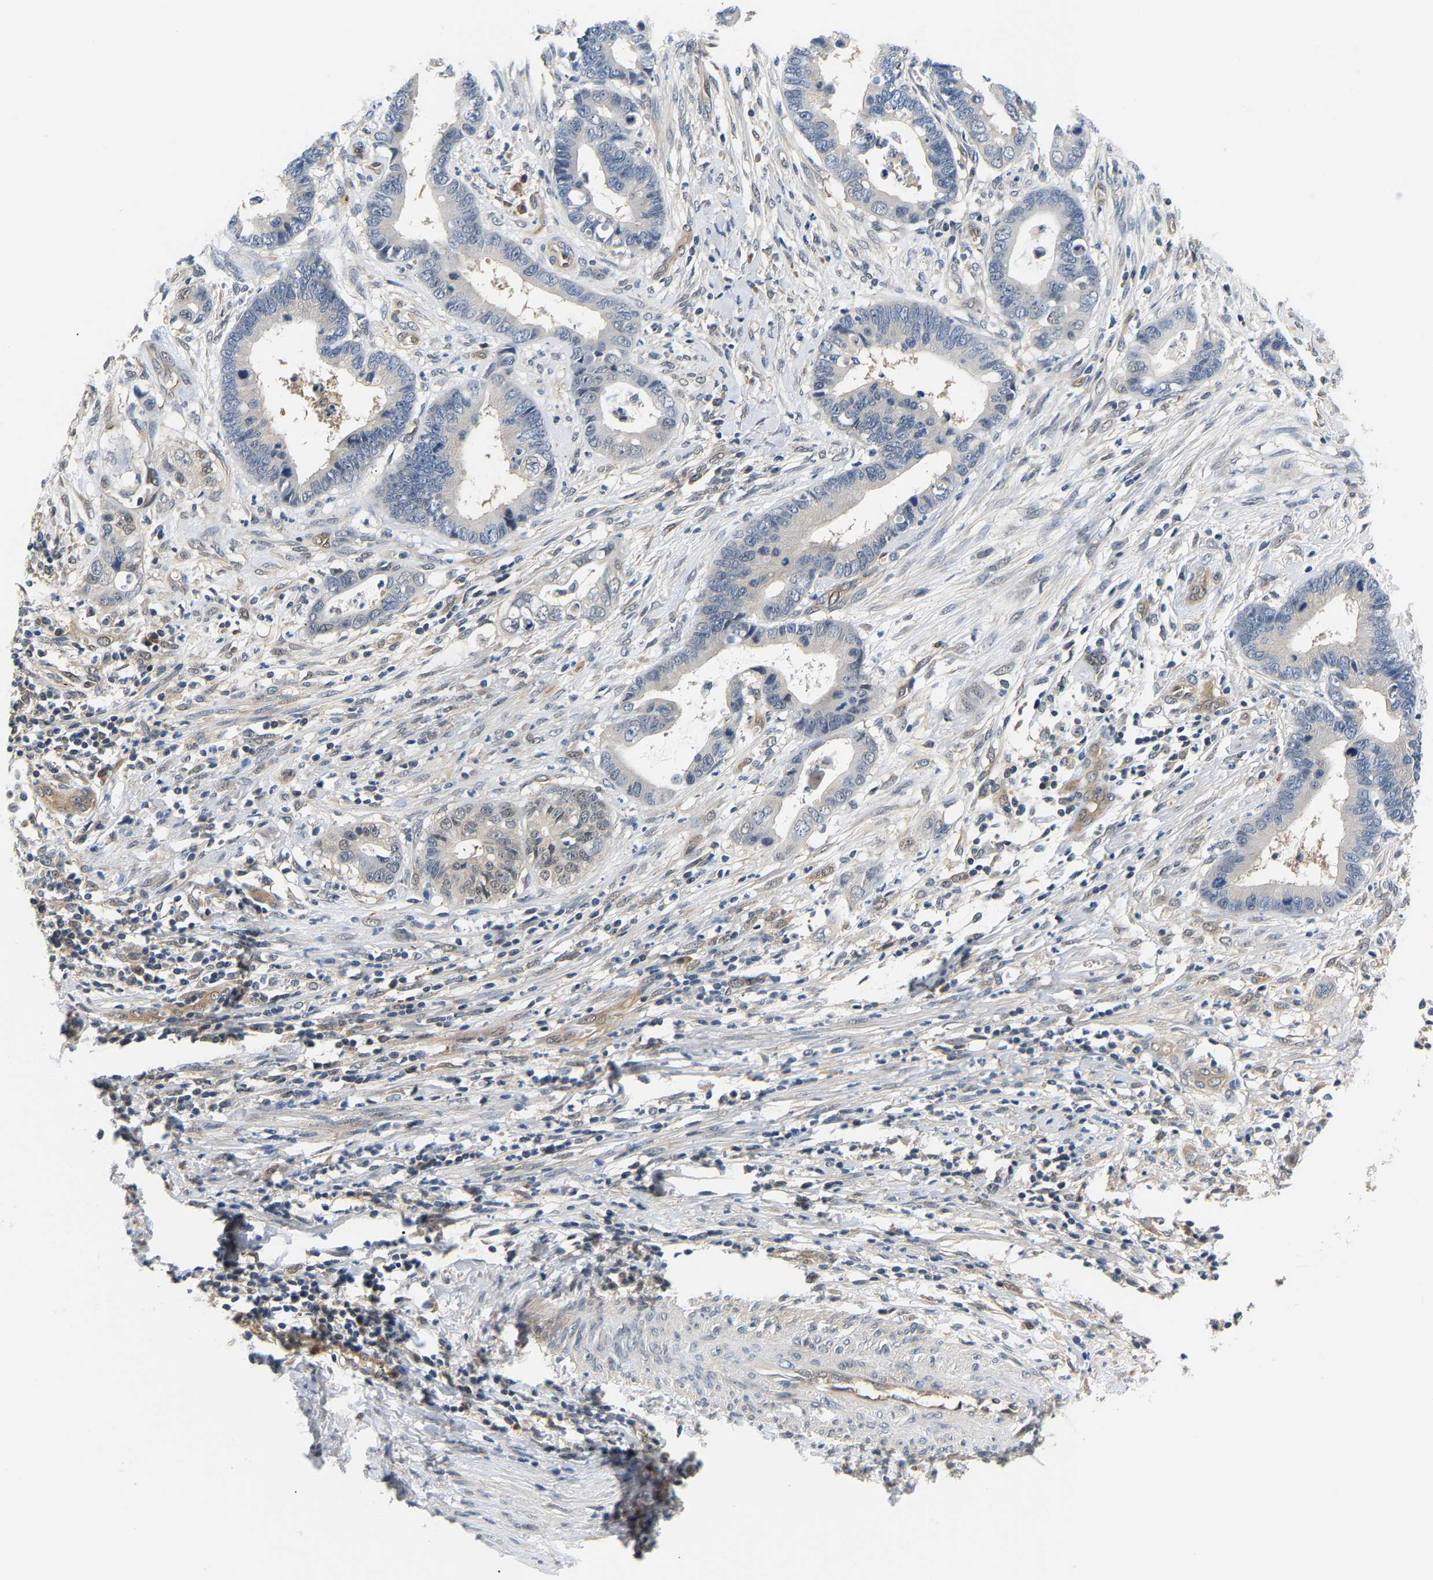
{"staining": {"intensity": "negative", "quantity": "none", "location": "none"}, "tissue": "cervical cancer", "cell_type": "Tumor cells", "image_type": "cancer", "snomed": [{"axis": "morphology", "description": "Adenocarcinoma, NOS"}, {"axis": "topography", "description": "Cervix"}], "caption": "Histopathology image shows no significant protein expression in tumor cells of cervical adenocarcinoma.", "gene": "ARHGEF12", "patient": {"sex": "female", "age": 44}}